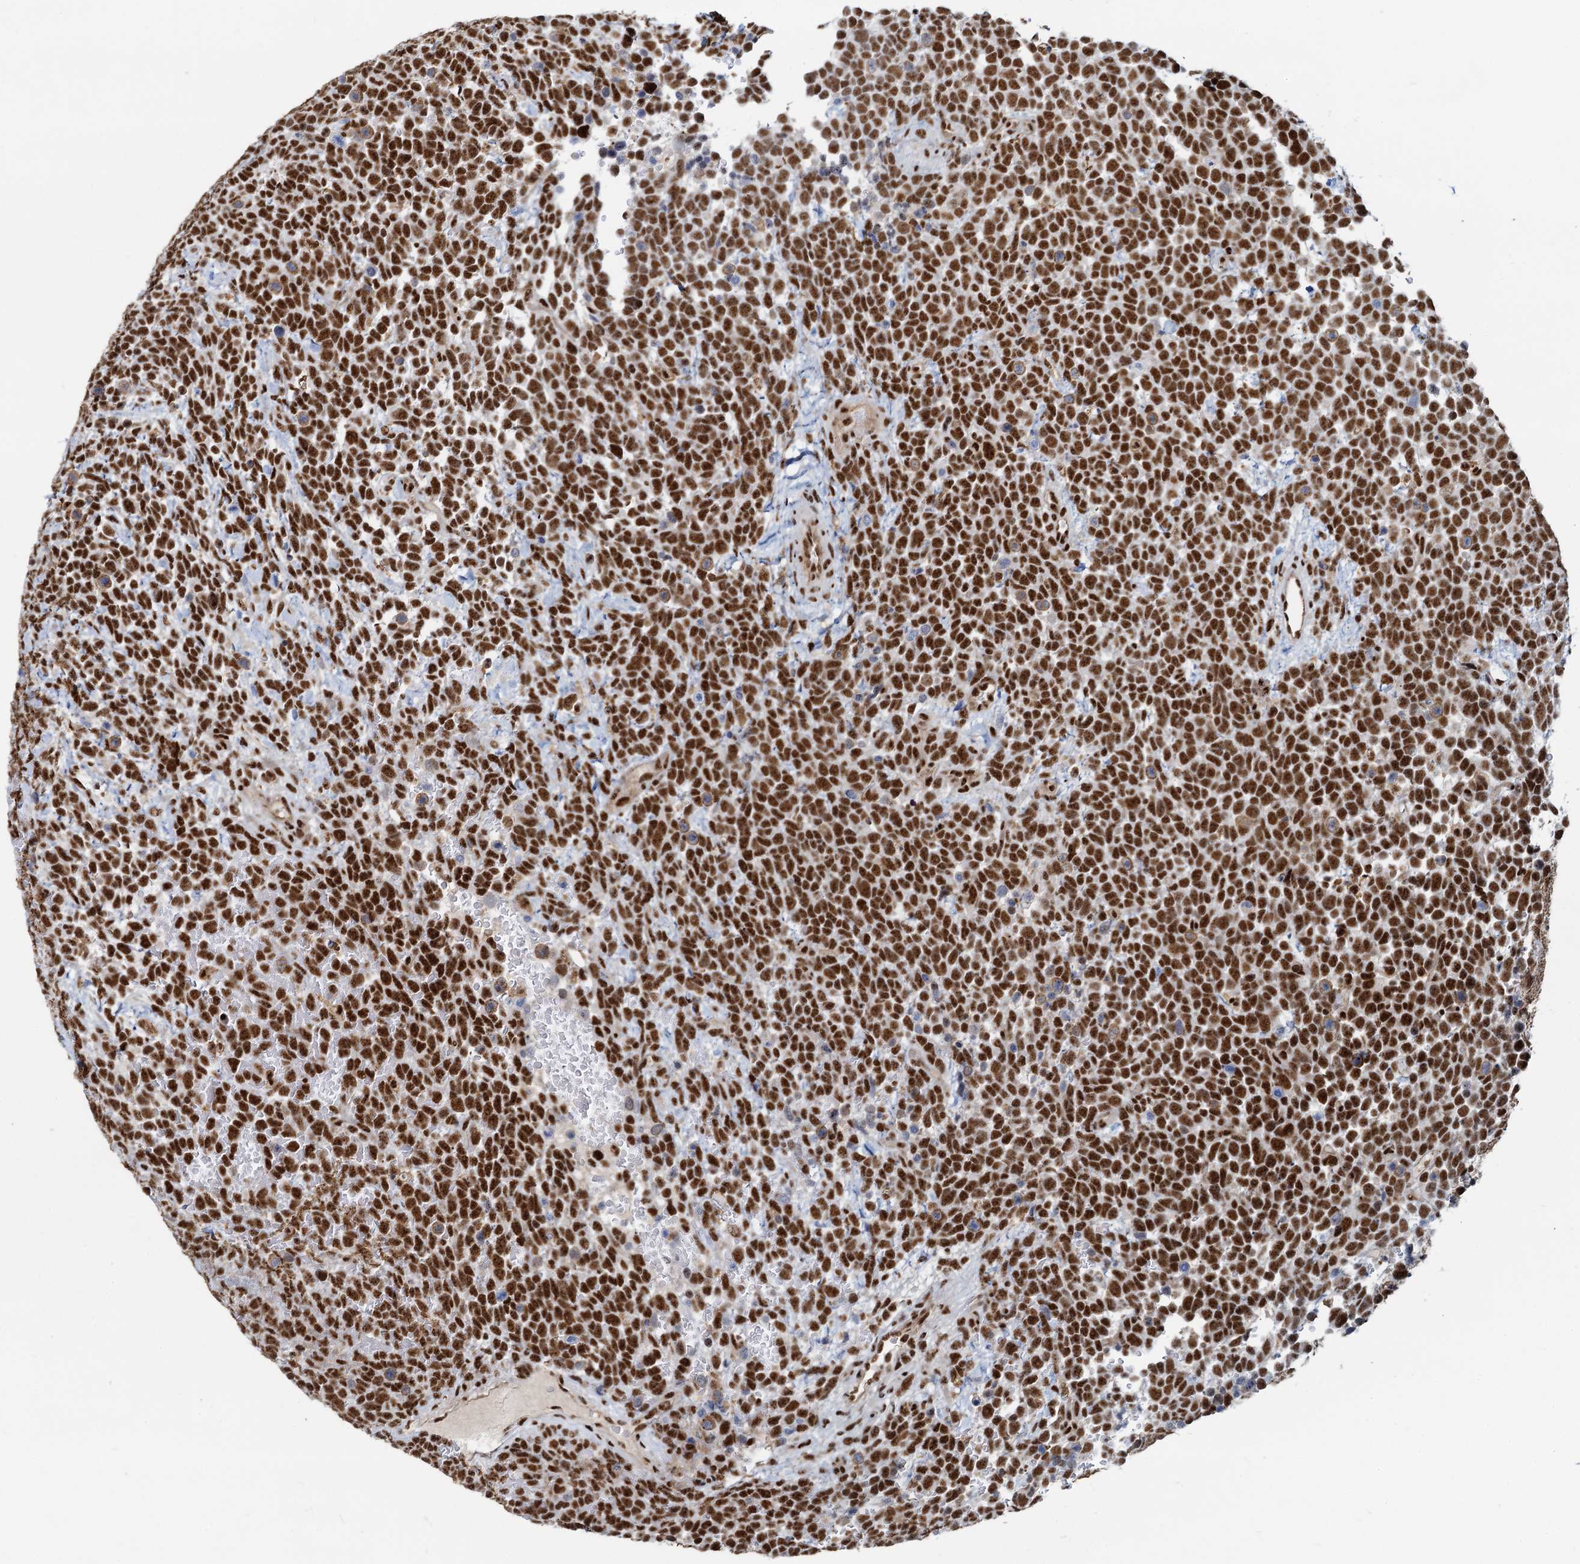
{"staining": {"intensity": "strong", "quantity": ">75%", "location": "nuclear"}, "tissue": "urothelial cancer", "cell_type": "Tumor cells", "image_type": "cancer", "snomed": [{"axis": "morphology", "description": "Urothelial carcinoma, High grade"}, {"axis": "topography", "description": "Urinary bladder"}], "caption": "Human high-grade urothelial carcinoma stained for a protein (brown) shows strong nuclear positive expression in approximately >75% of tumor cells.", "gene": "RBM26", "patient": {"sex": "female", "age": 82}}